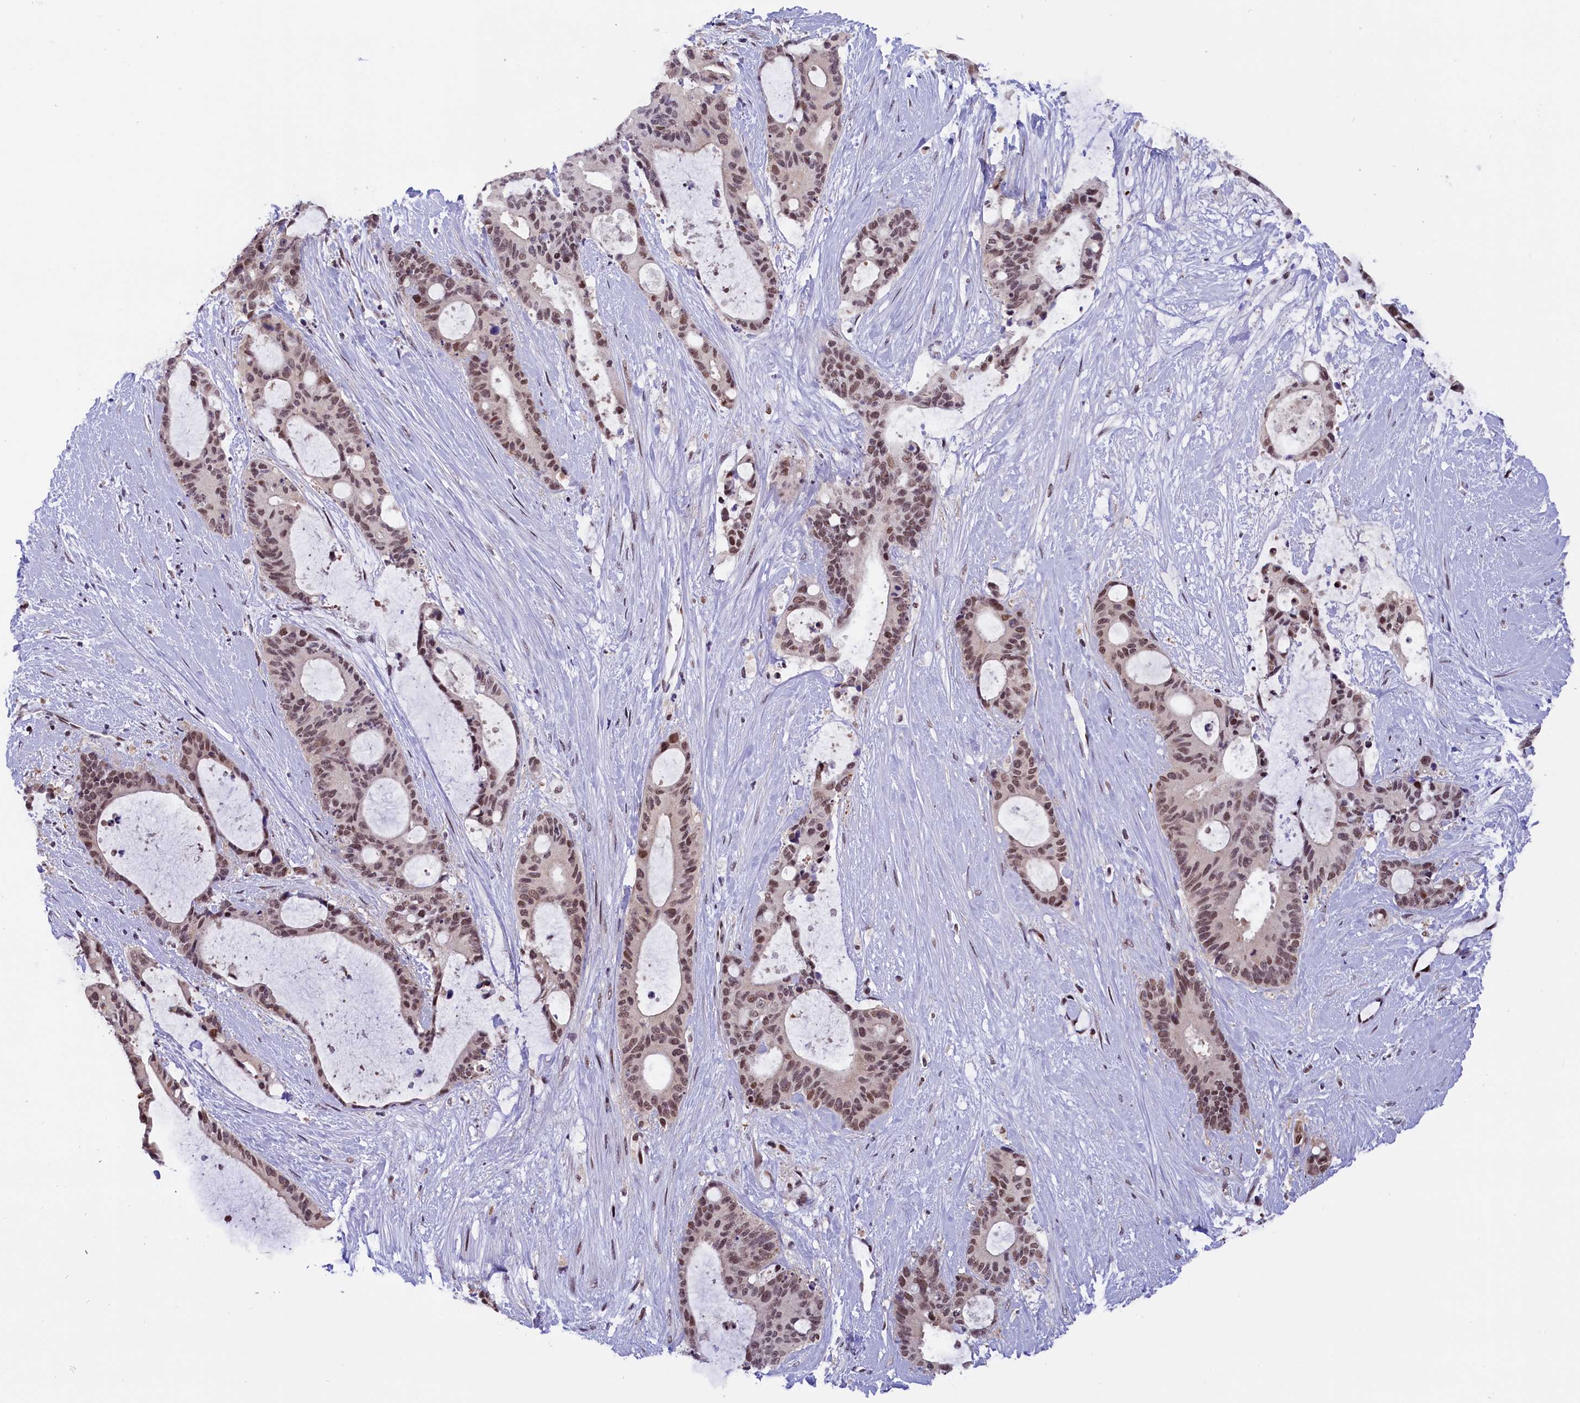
{"staining": {"intensity": "weak", "quantity": ">75%", "location": "nuclear"}, "tissue": "liver cancer", "cell_type": "Tumor cells", "image_type": "cancer", "snomed": [{"axis": "morphology", "description": "Normal tissue, NOS"}, {"axis": "morphology", "description": "Cholangiocarcinoma"}, {"axis": "topography", "description": "Liver"}, {"axis": "topography", "description": "Peripheral nerve tissue"}], "caption": "Immunohistochemical staining of human liver cancer reveals low levels of weak nuclear expression in approximately >75% of tumor cells.", "gene": "CDYL2", "patient": {"sex": "female", "age": 73}}